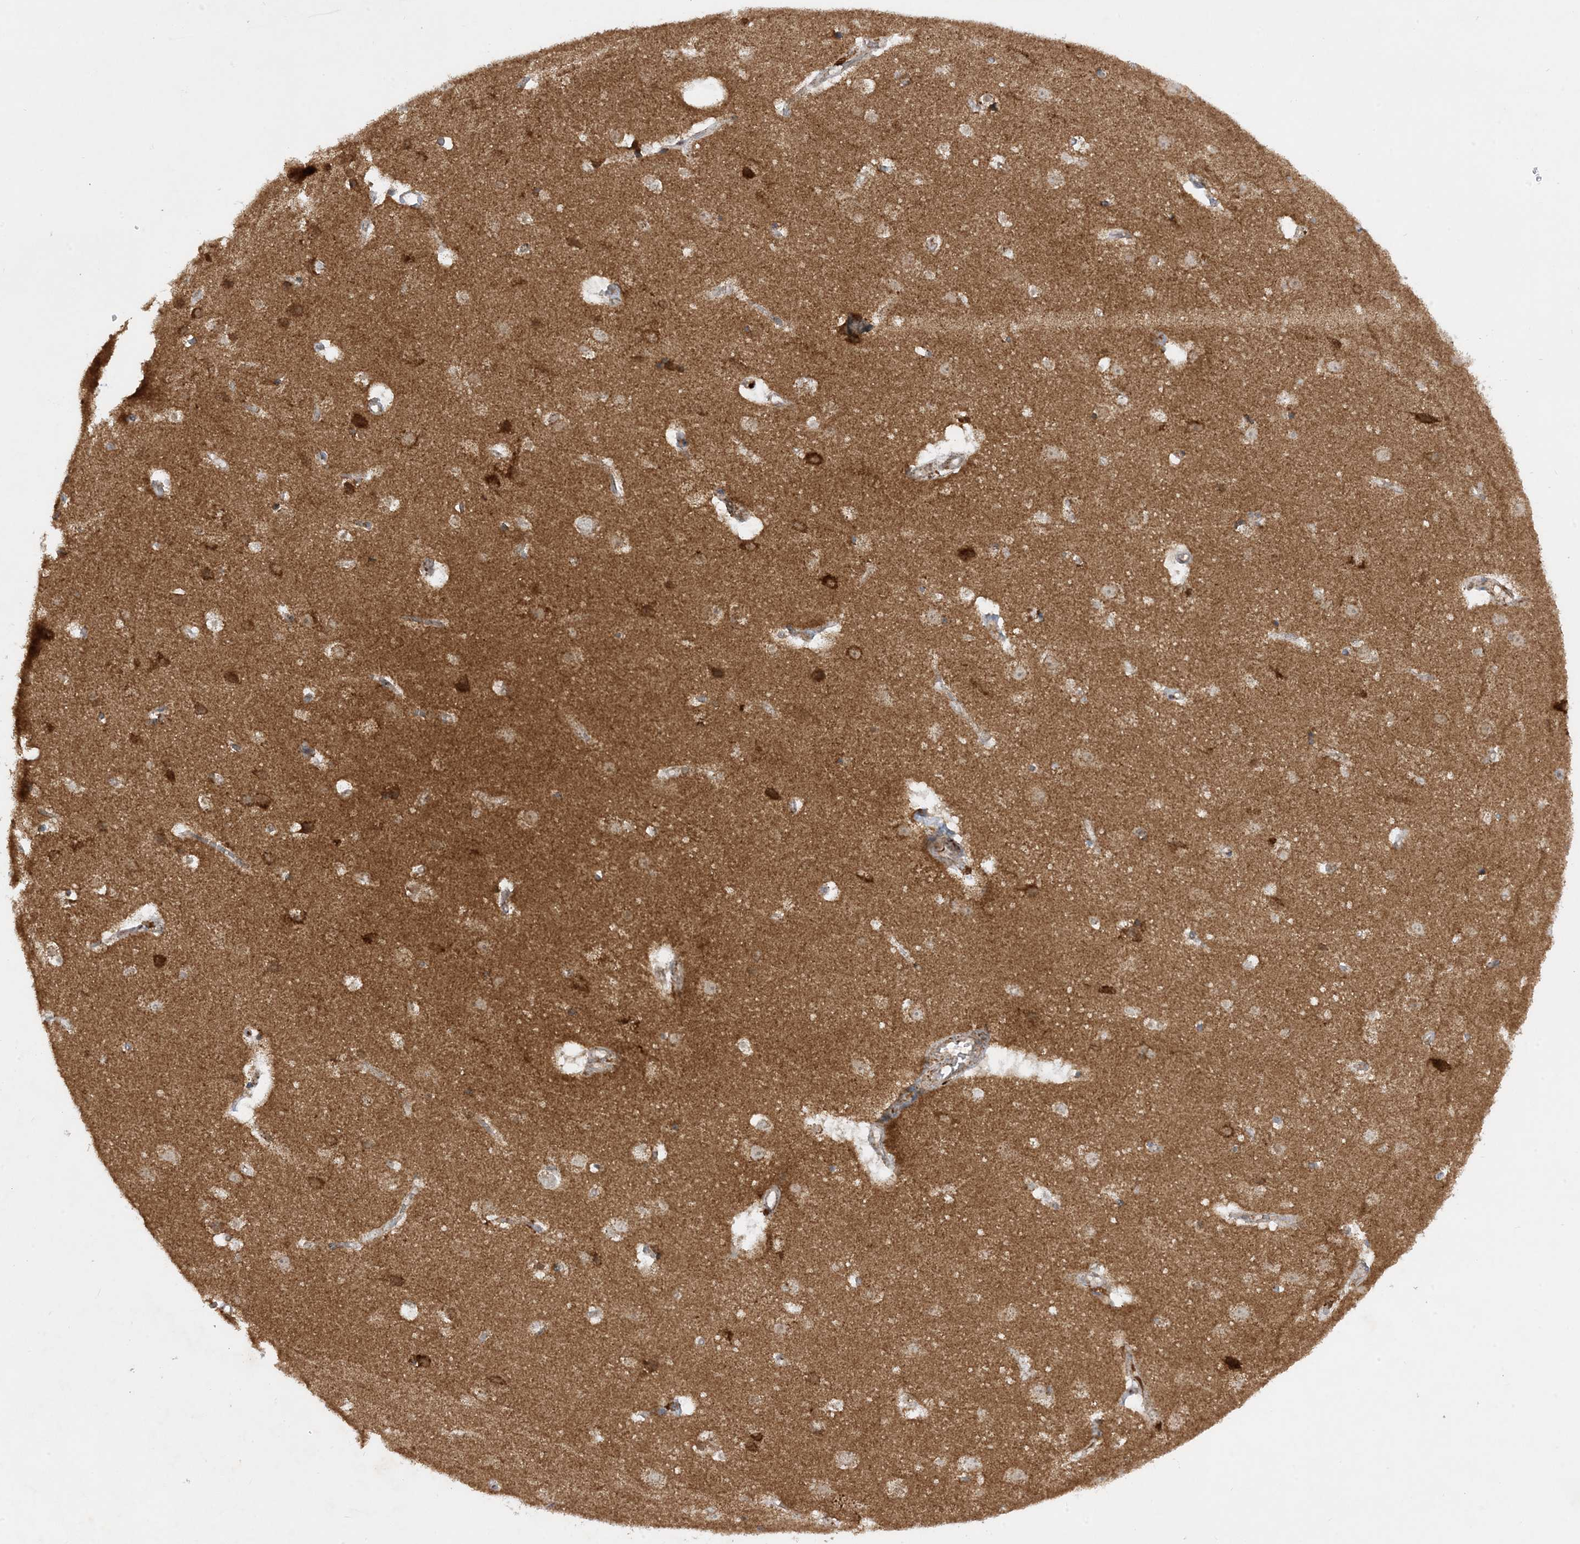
{"staining": {"intensity": "weak", "quantity": ">75%", "location": "cytoplasmic/membranous"}, "tissue": "cerebral cortex", "cell_type": "Endothelial cells", "image_type": "normal", "snomed": [{"axis": "morphology", "description": "Normal tissue, NOS"}, {"axis": "topography", "description": "Cerebral cortex"}], "caption": "A high-resolution micrograph shows immunohistochemistry (IHC) staining of benign cerebral cortex, which shows weak cytoplasmic/membranous staining in about >75% of endothelial cells. Using DAB (3,3'-diaminobenzidine) (brown) and hematoxylin (blue) stains, captured at high magnification using brightfield microscopy.", "gene": "NDUFAF3", "patient": {"sex": "male", "age": 54}}